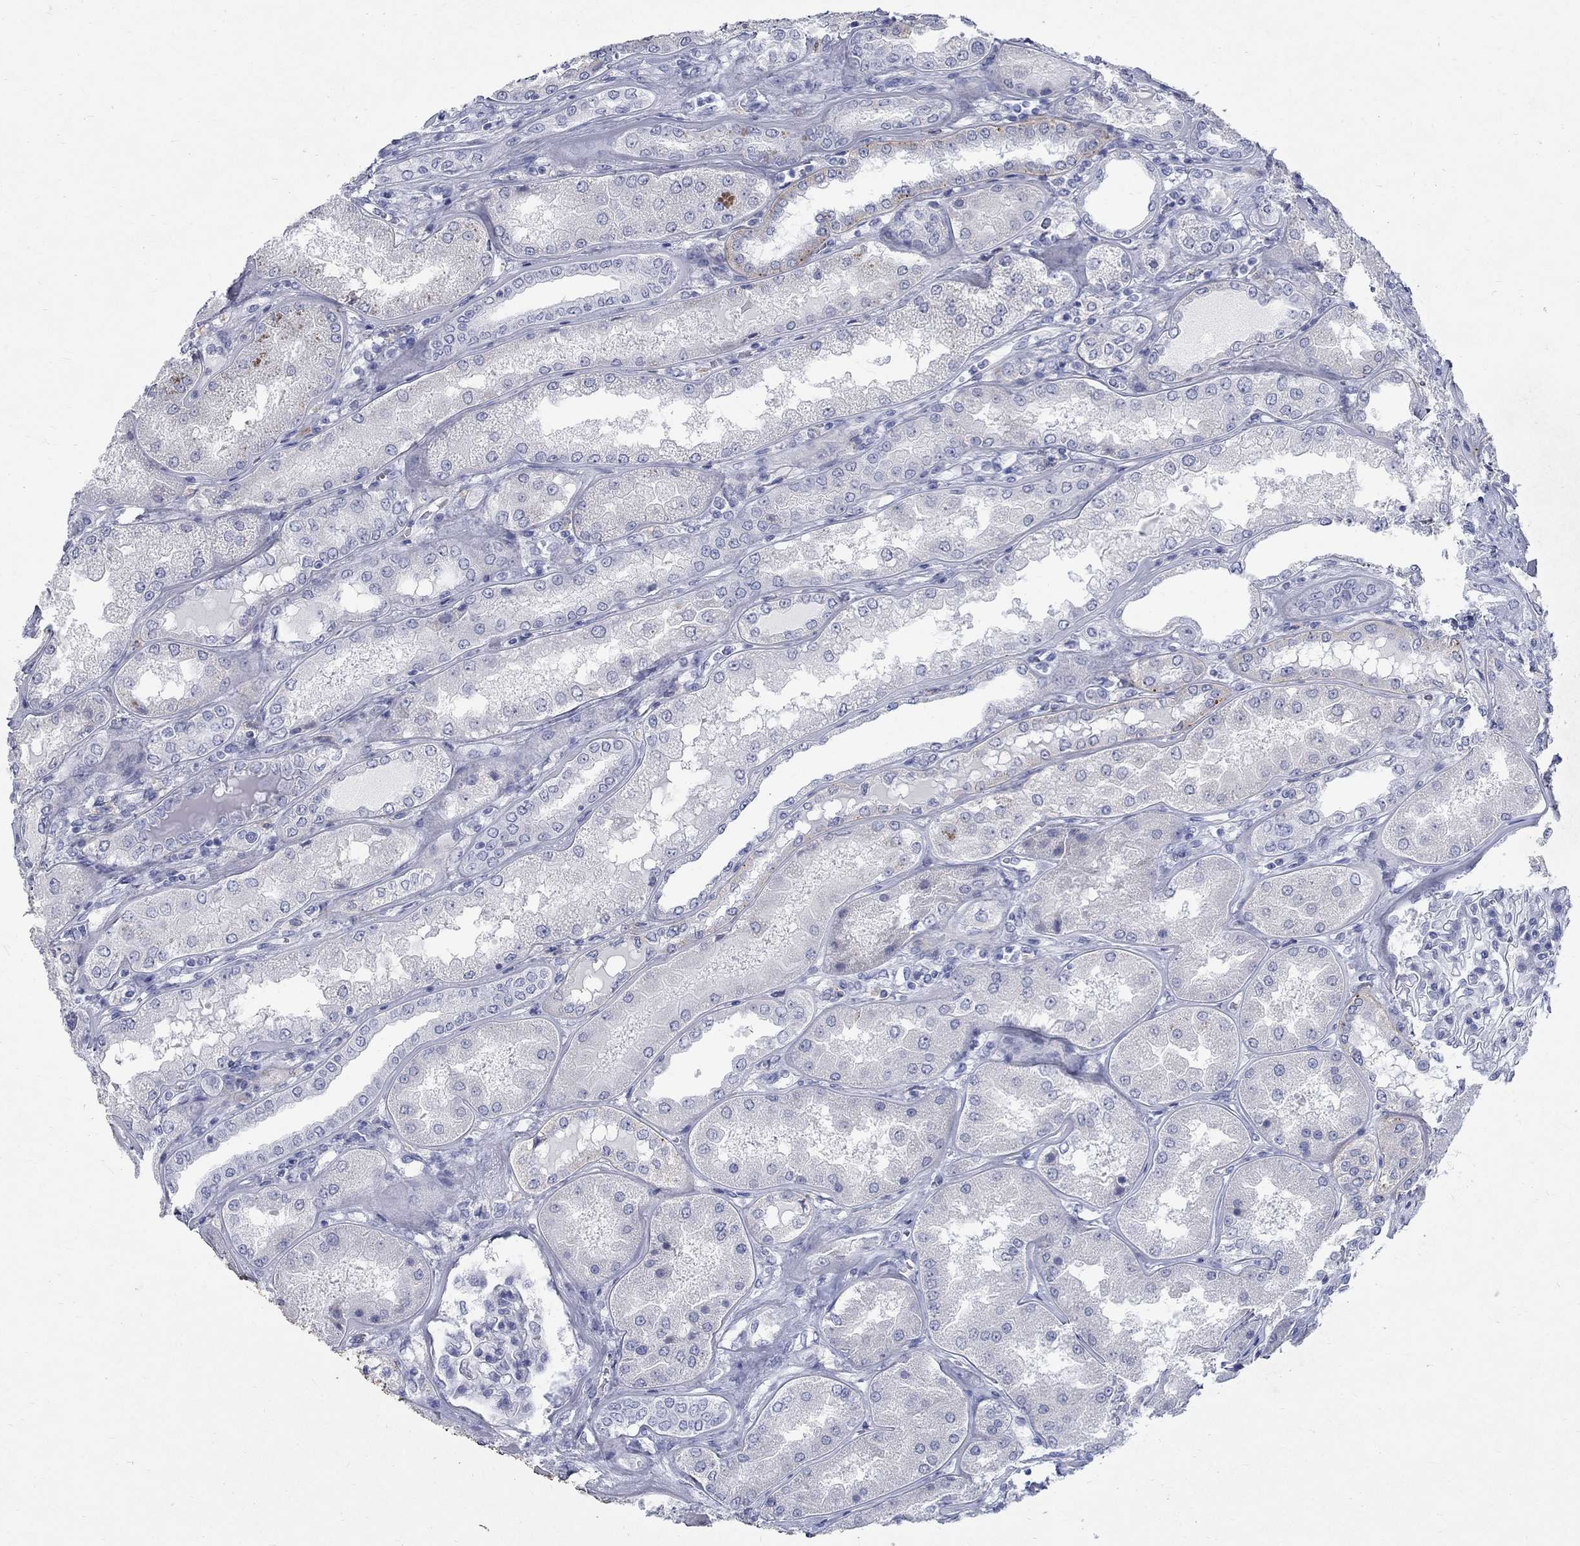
{"staining": {"intensity": "negative", "quantity": "none", "location": "none"}, "tissue": "kidney", "cell_type": "Cells in glomeruli", "image_type": "normal", "snomed": [{"axis": "morphology", "description": "Normal tissue, NOS"}, {"axis": "topography", "description": "Kidney"}], "caption": "Immunohistochemistry (IHC) of normal human kidney reveals no positivity in cells in glomeruli. (DAB immunohistochemistry, high magnification).", "gene": "RFTN2", "patient": {"sex": "female", "age": 56}}